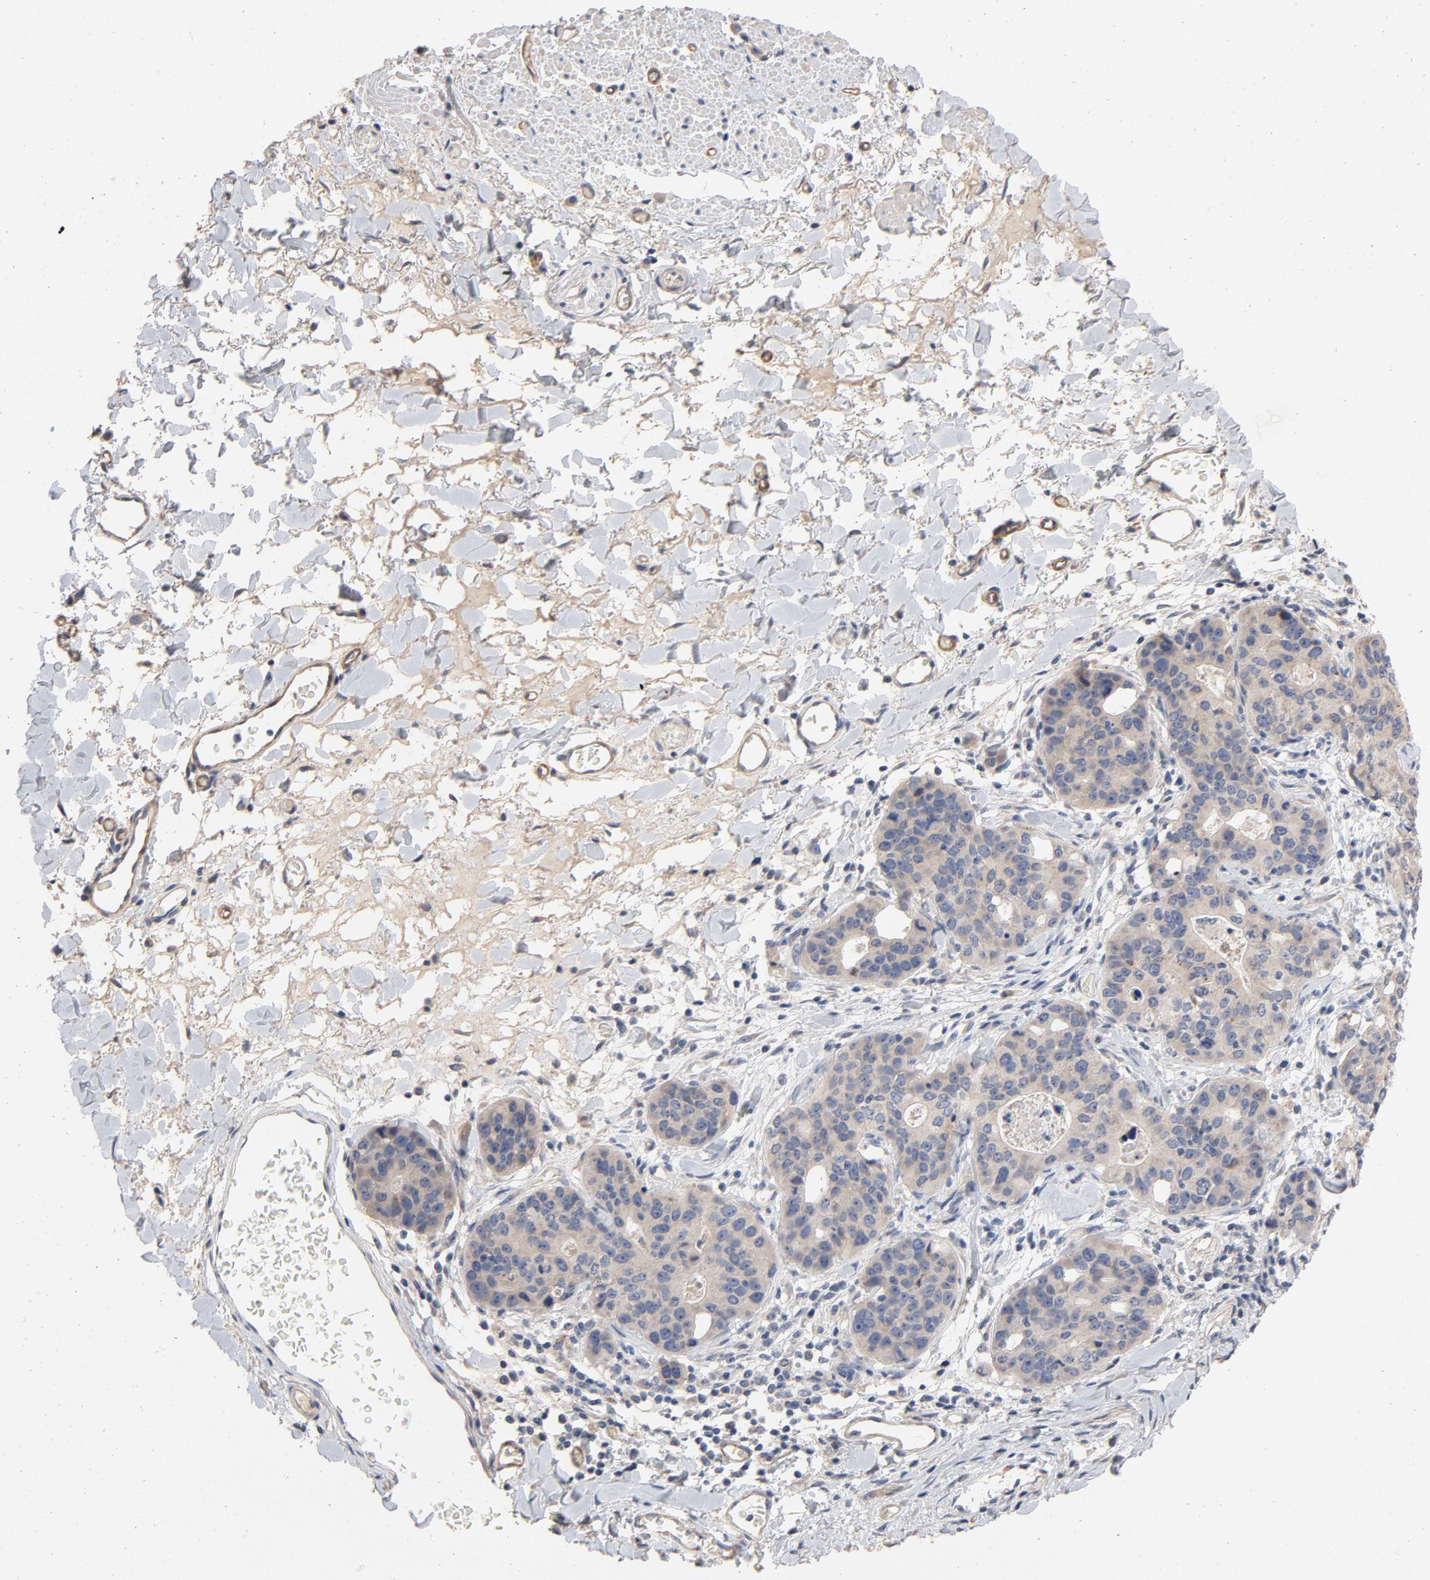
{"staining": {"intensity": "weak", "quantity": ">75%", "location": "cytoplasmic/membranous"}, "tissue": "stomach cancer", "cell_type": "Tumor cells", "image_type": "cancer", "snomed": [{"axis": "morphology", "description": "Adenocarcinoma, NOS"}, {"axis": "topography", "description": "Esophagus"}, {"axis": "topography", "description": "Stomach"}], "caption": "The micrograph exhibits a brown stain indicating the presence of a protein in the cytoplasmic/membranous of tumor cells in adenocarcinoma (stomach).", "gene": "CCDC134", "patient": {"sex": "male", "age": 74}}